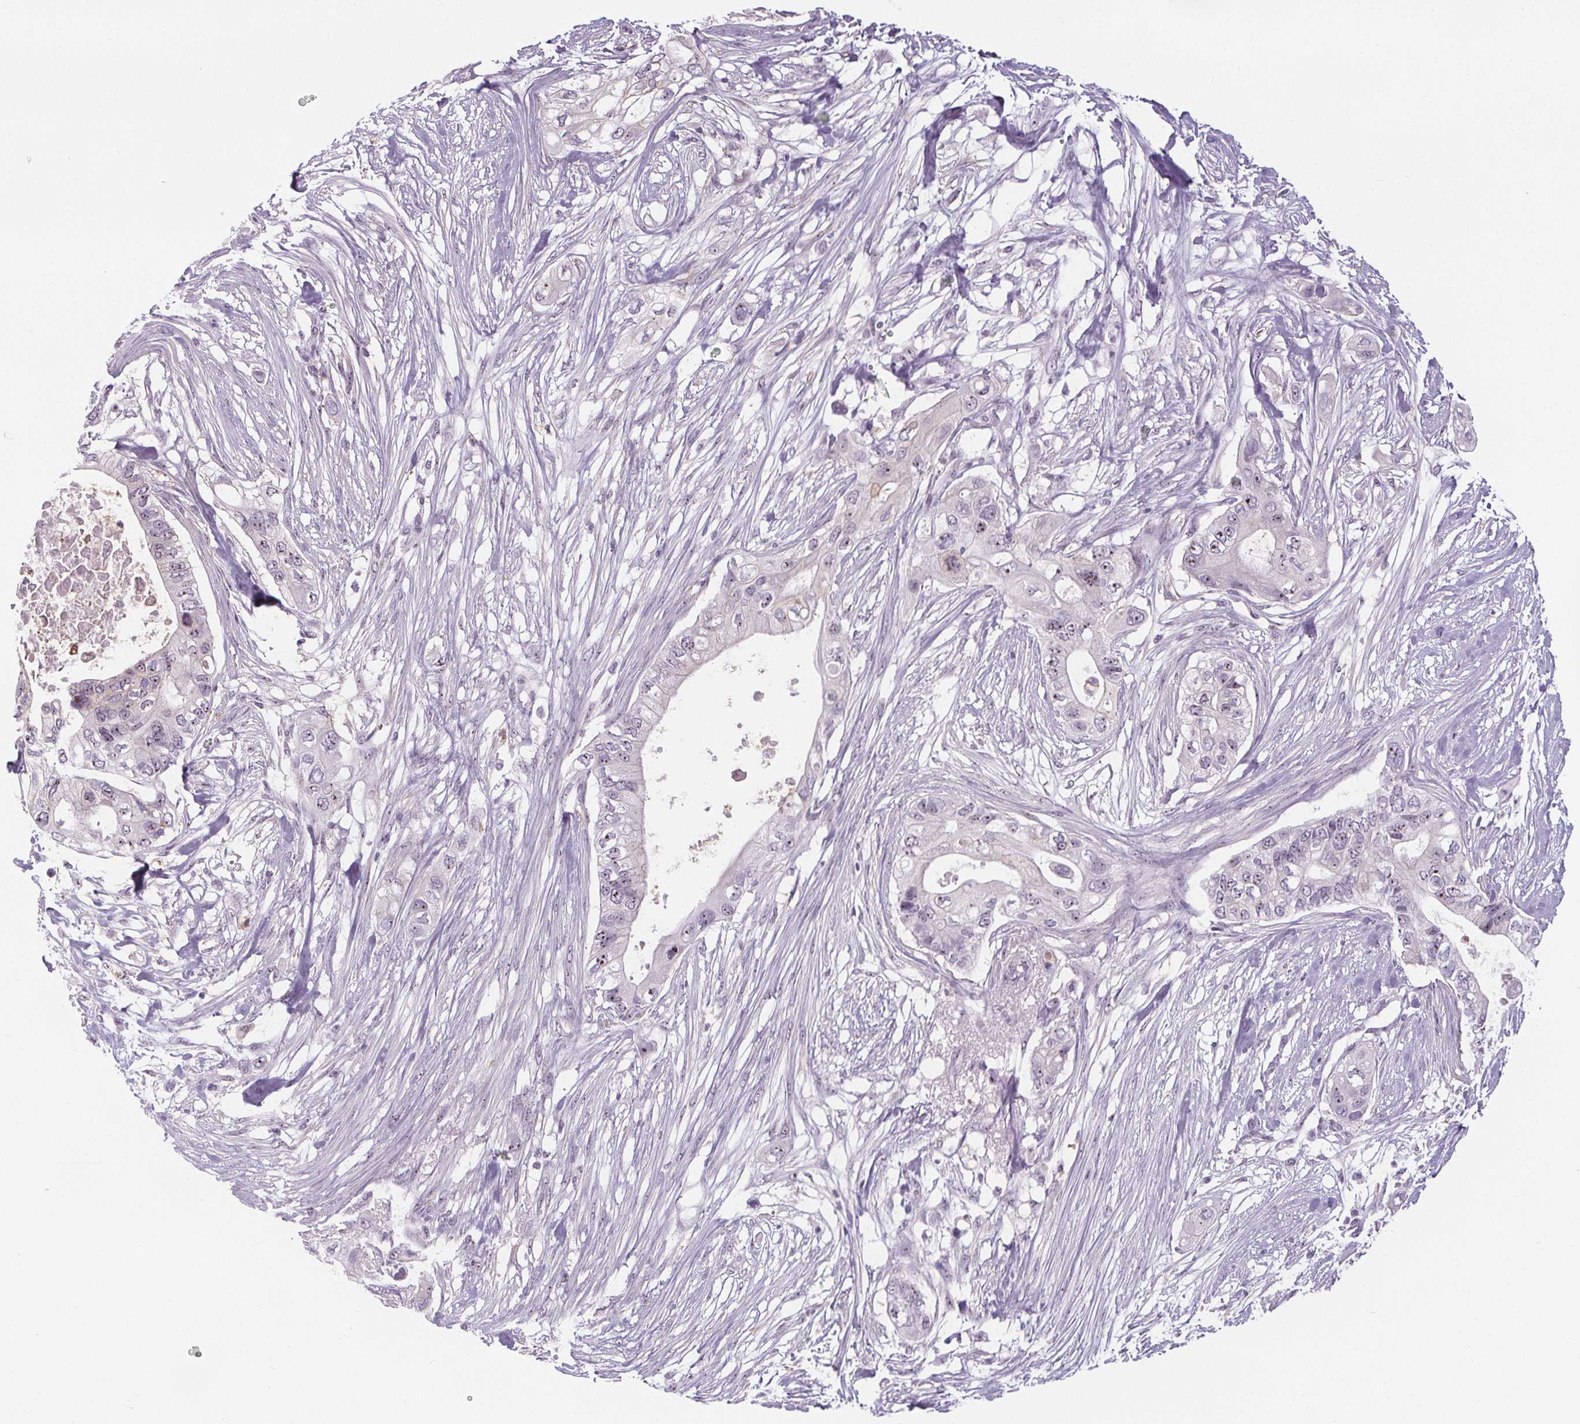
{"staining": {"intensity": "moderate", "quantity": "25%-75%", "location": "nuclear"}, "tissue": "pancreatic cancer", "cell_type": "Tumor cells", "image_type": "cancer", "snomed": [{"axis": "morphology", "description": "Adenocarcinoma, NOS"}, {"axis": "topography", "description": "Pancreas"}], "caption": "Adenocarcinoma (pancreatic) tissue demonstrates moderate nuclear staining in about 25%-75% of tumor cells Immunohistochemistry (ihc) stains the protein of interest in brown and the nuclei are stained blue.", "gene": "NOLC1", "patient": {"sex": "female", "age": 63}}